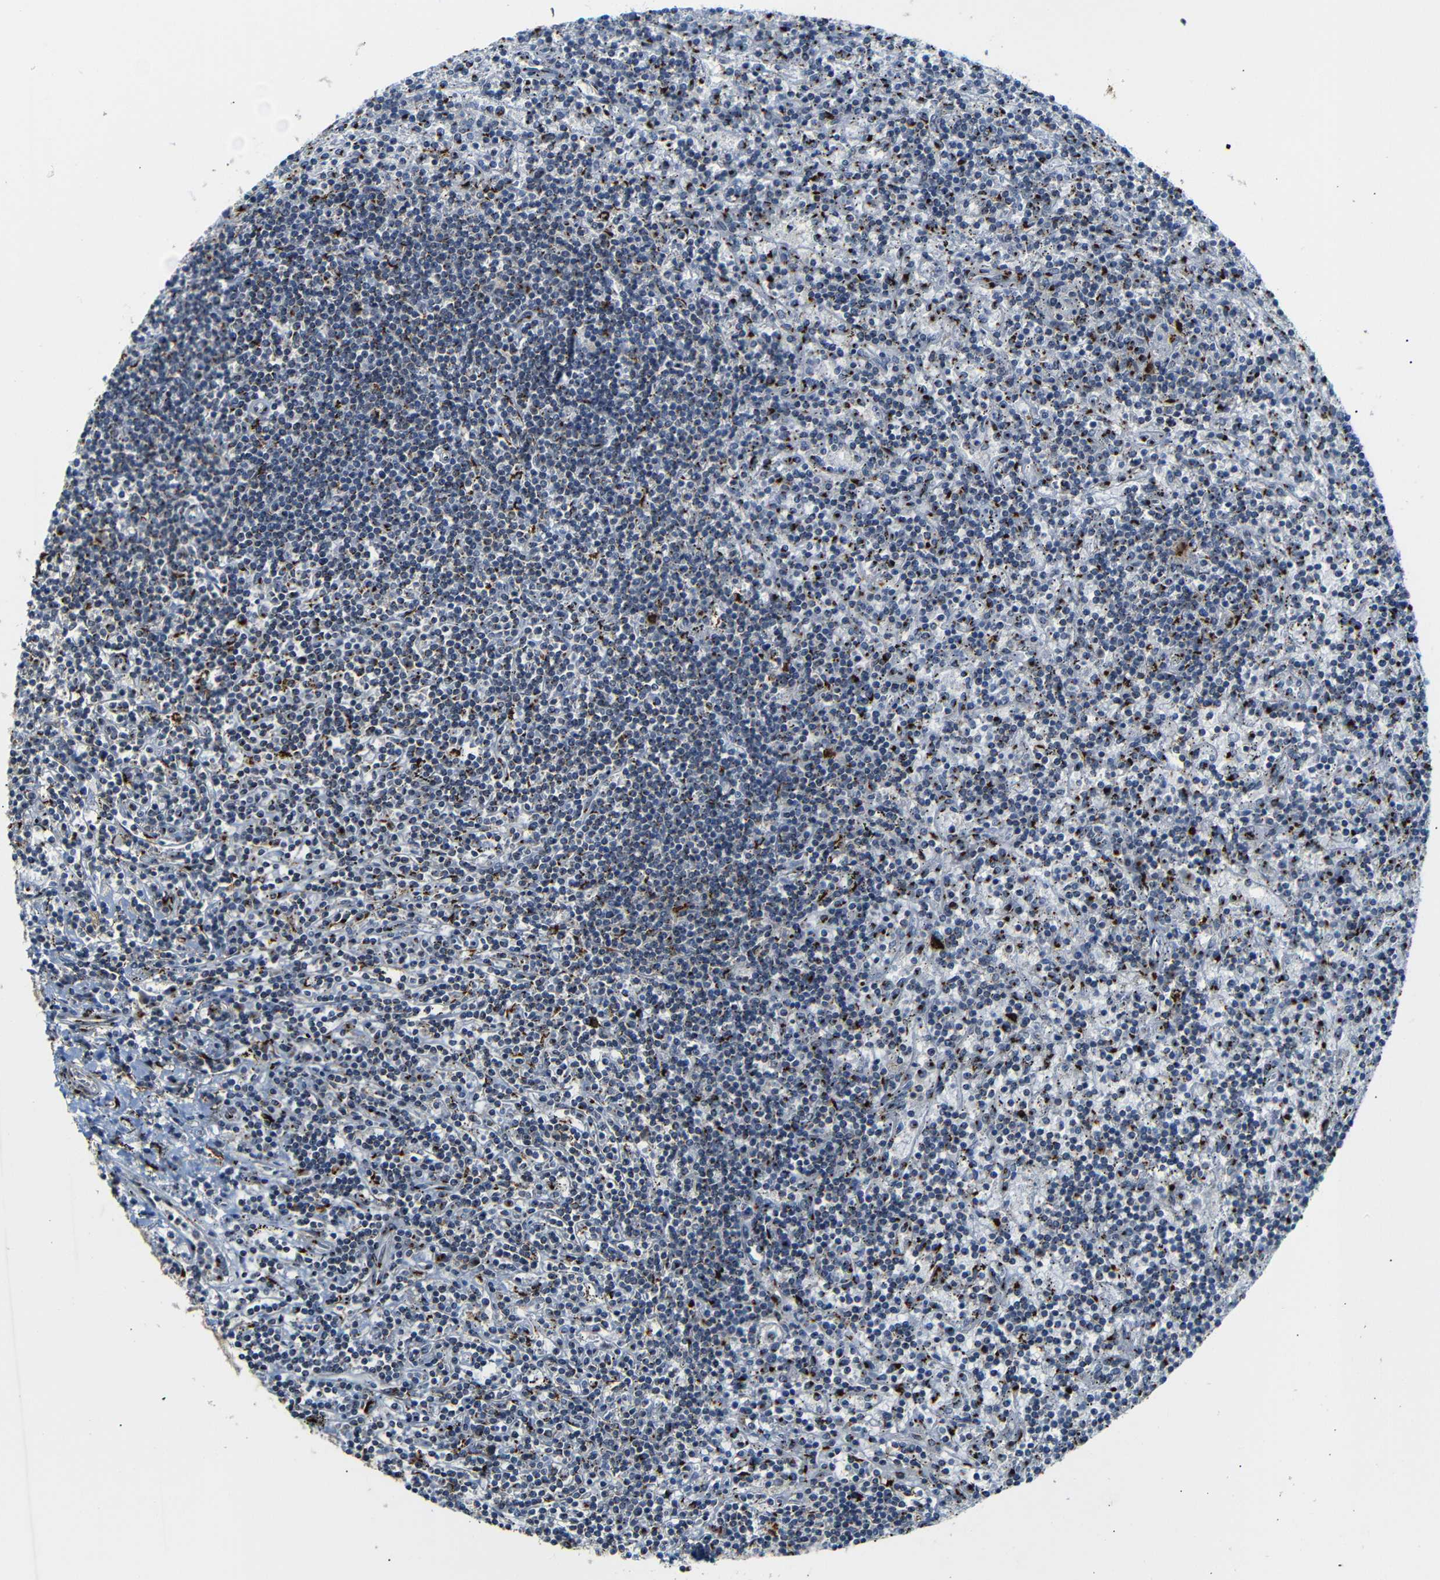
{"staining": {"intensity": "strong", "quantity": "25%-75%", "location": "cytoplasmic/membranous"}, "tissue": "lymphoma", "cell_type": "Tumor cells", "image_type": "cancer", "snomed": [{"axis": "morphology", "description": "Malignant lymphoma, non-Hodgkin's type, Low grade"}, {"axis": "topography", "description": "Spleen"}], "caption": "Immunohistochemical staining of low-grade malignant lymphoma, non-Hodgkin's type exhibits high levels of strong cytoplasmic/membranous protein staining in approximately 25%-75% of tumor cells.", "gene": "TGOLN2", "patient": {"sex": "male", "age": 76}}